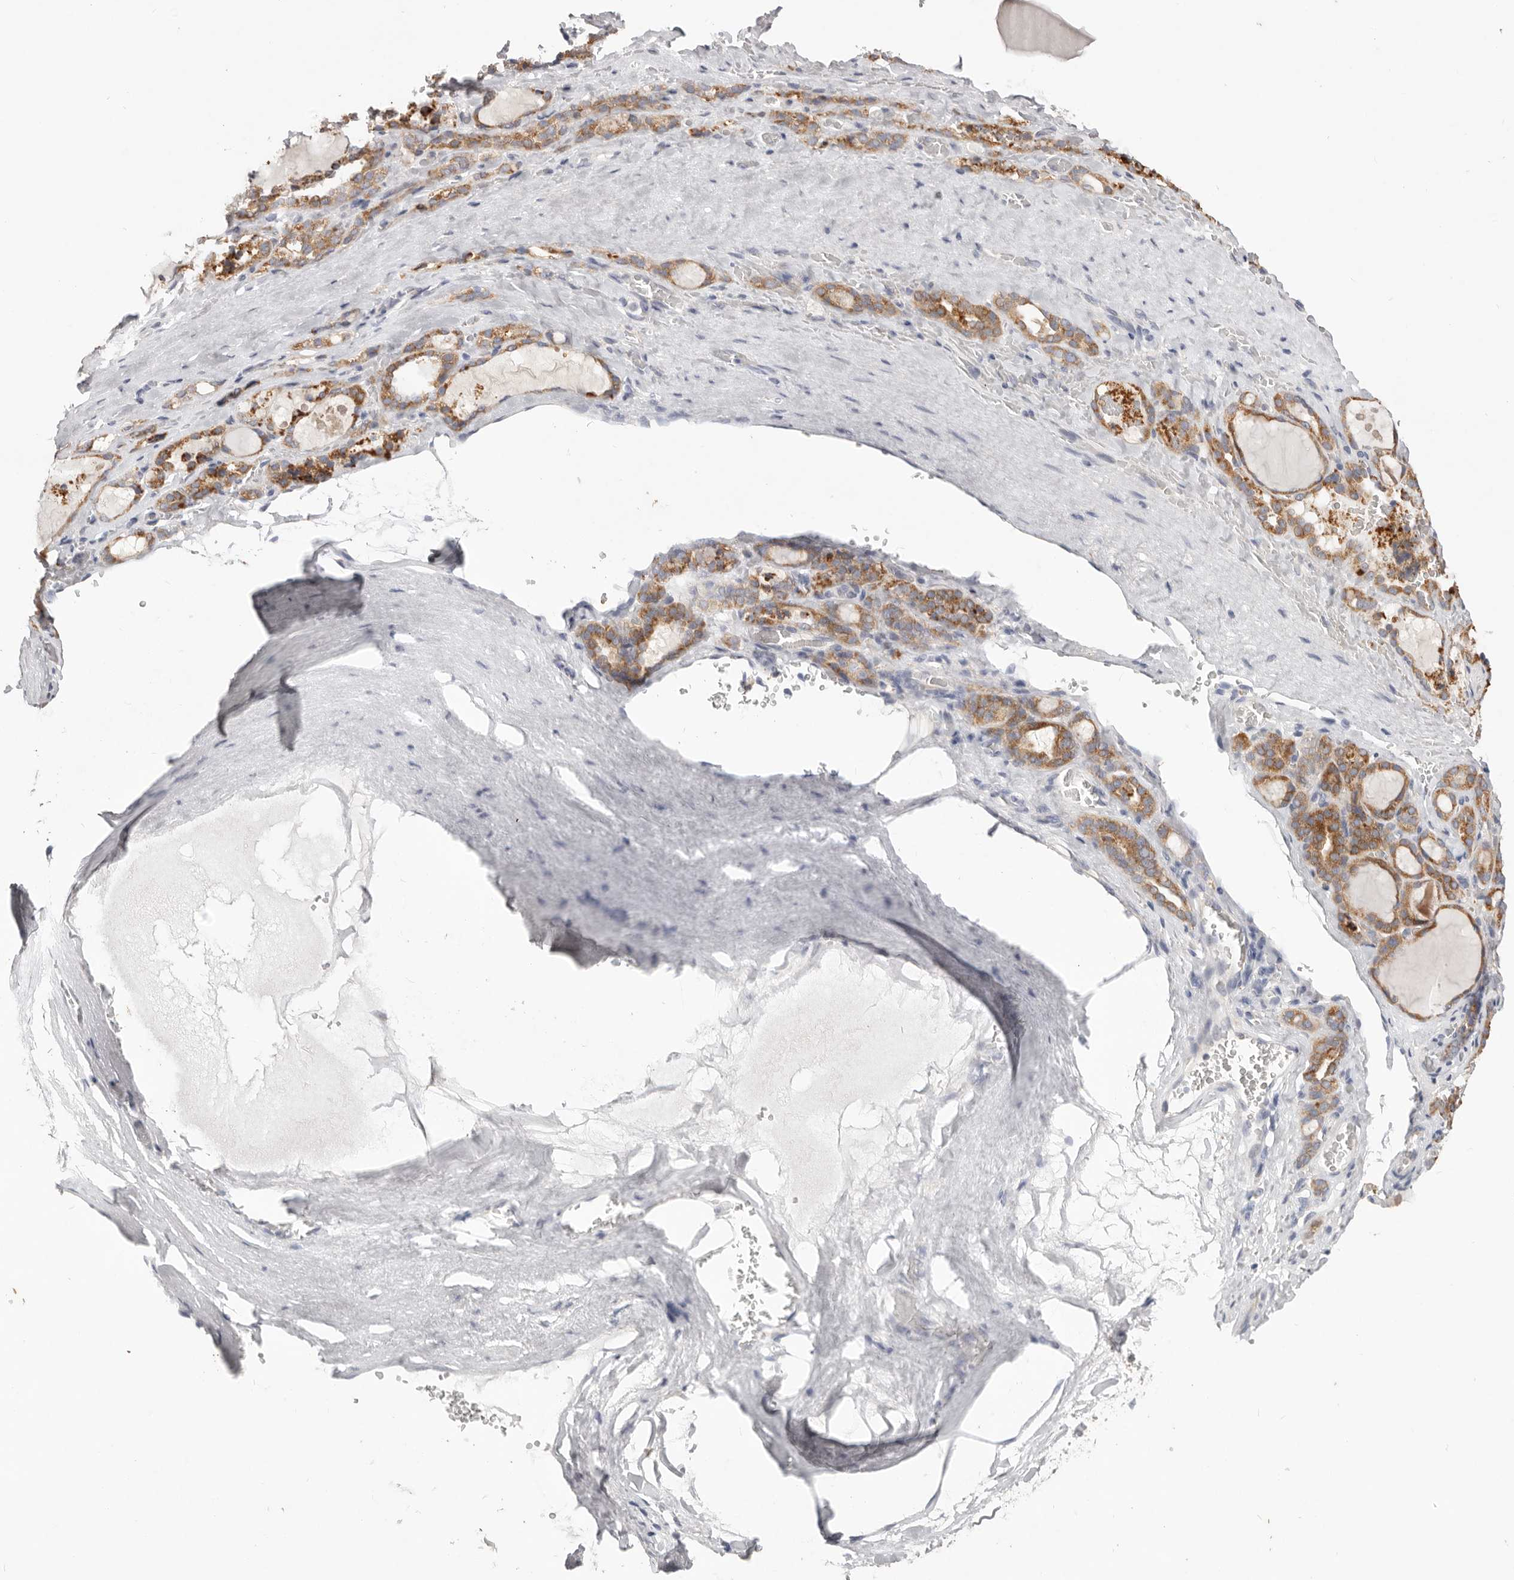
{"staining": {"intensity": "strong", "quantity": ">75%", "location": "cytoplasmic/membranous"}, "tissue": "thyroid gland", "cell_type": "Glandular cells", "image_type": "normal", "snomed": [{"axis": "morphology", "description": "Normal tissue, NOS"}, {"axis": "topography", "description": "Thyroid gland"}], "caption": "An image of human thyroid gland stained for a protein reveals strong cytoplasmic/membranous brown staining in glandular cells. Using DAB (brown) and hematoxylin (blue) stains, captured at high magnification using brightfield microscopy.", "gene": "WDR77", "patient": {"sex": "female", "age": 22}}